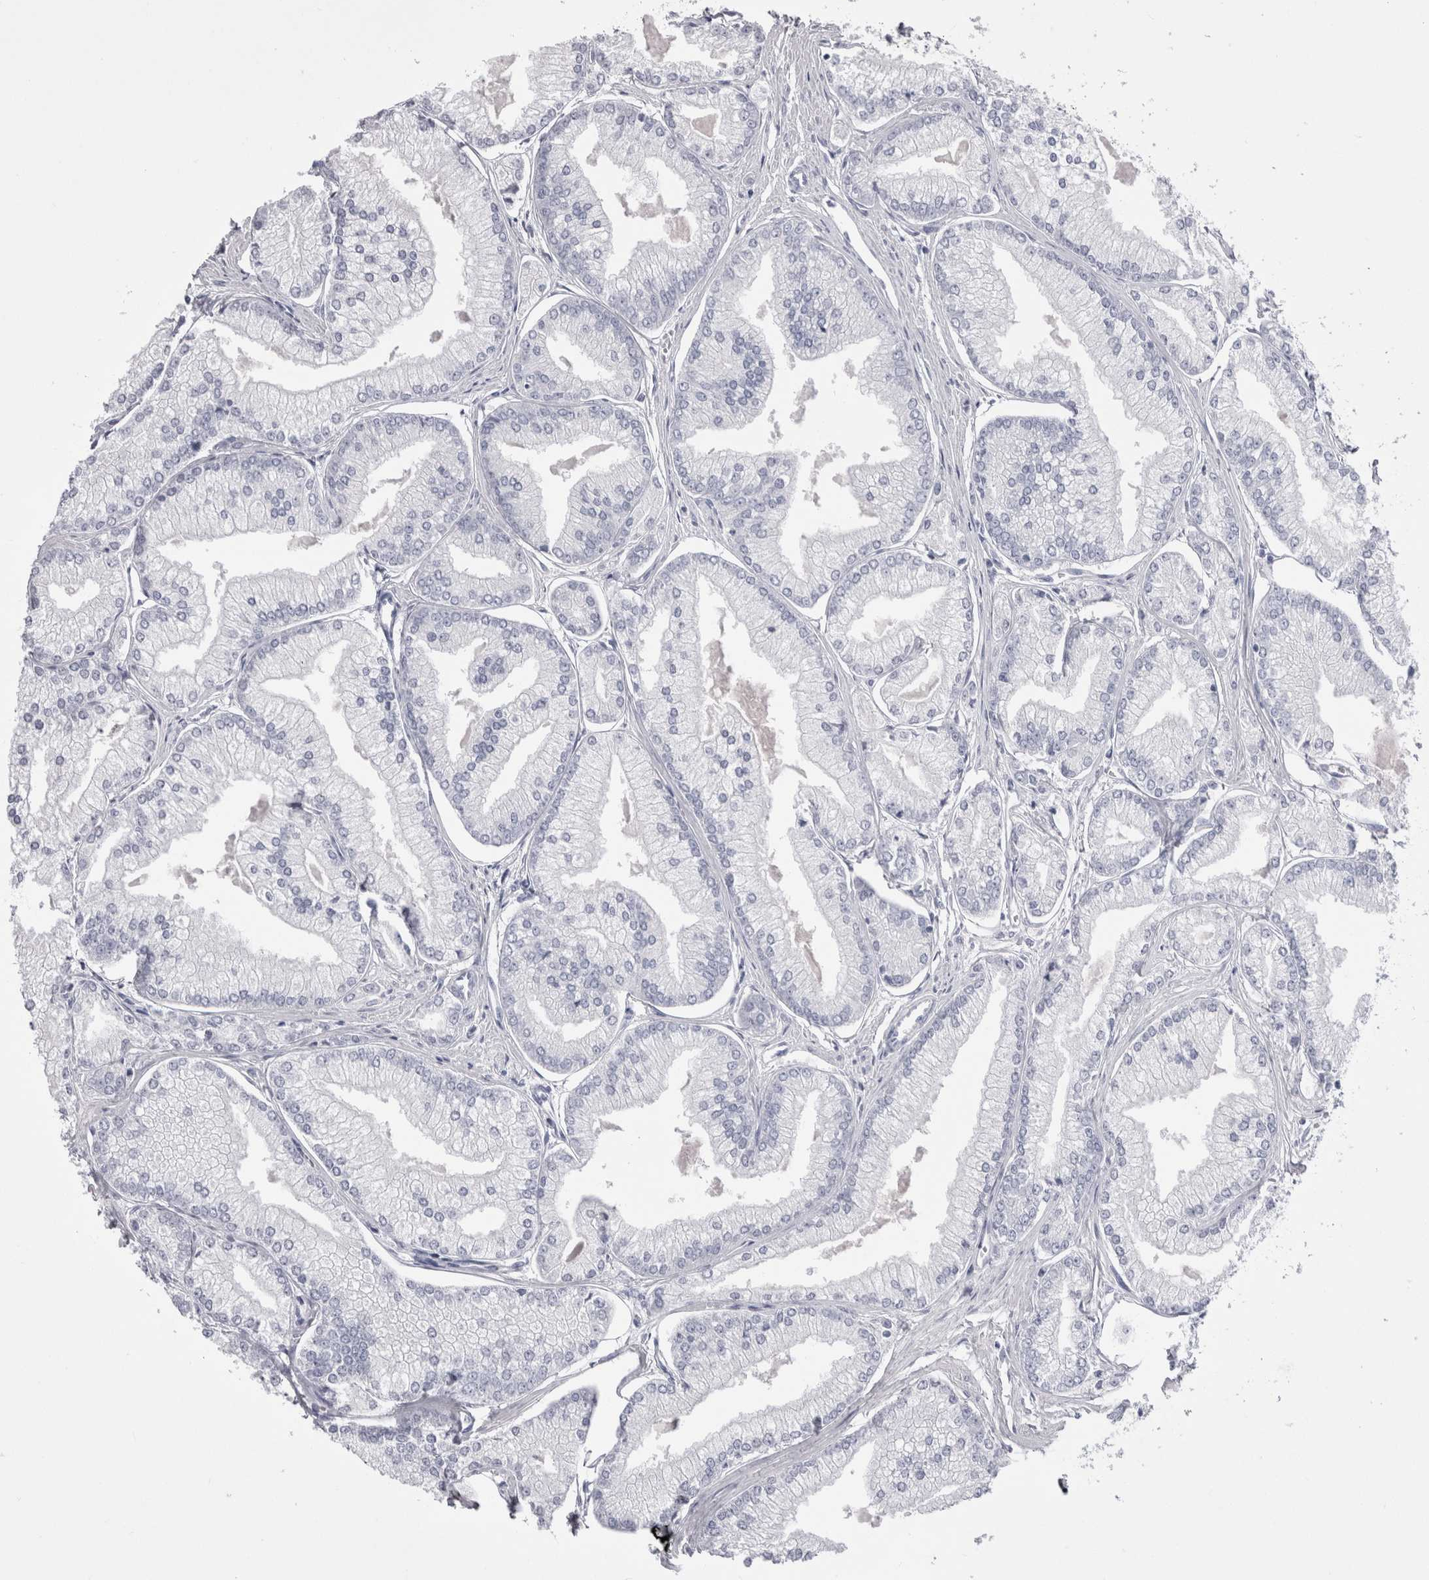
{"staining": {"intensity": "negative", "quantity": "none", "location": "none"}, "tissue": "prostate cancer", "cell_type": "Tumor cells", "image_type": "cancer", "snomed": [{"axis": "morphology", "description": "Adenocarcinoma, Low grade"}, {"axis": "topography", "description": "Prostate"}], "caption": "A photomicrograph of human low-grade adenocarcinoma (prostate) is negative for staining in tumor cells. Nuclei are stained in blue.", "gene": "CDHR5", "patient": {"sex": "male", "age": 52}}